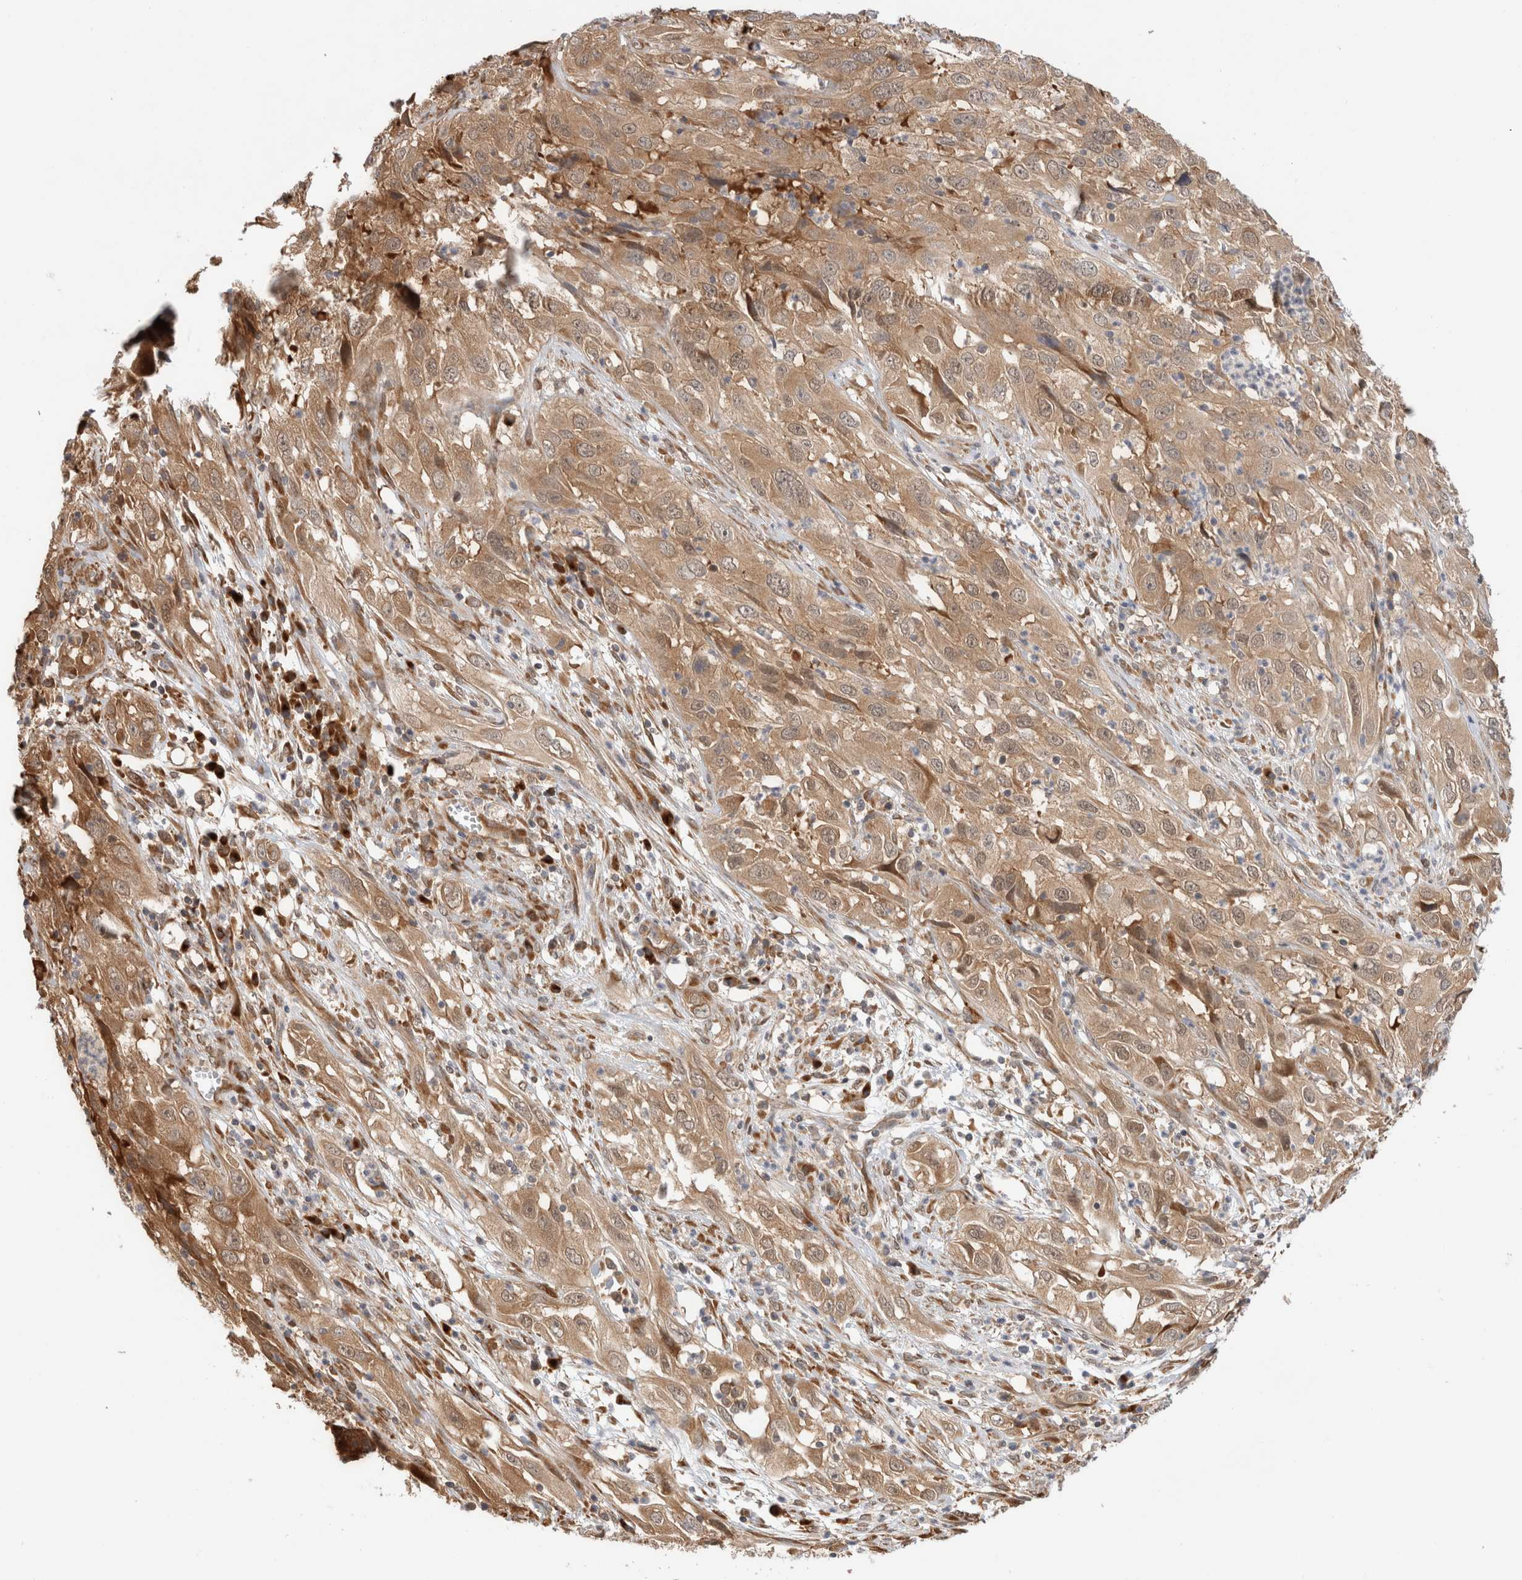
{"staining": {"intensity": "moderate", "quantity": ">75%", "location": "cytoplasmic/membranous"}, "tissue": "cervical cancer", "cell_type": "Tumor cells", "image_type": "cancer", "snomed": [{"axis": "morphology", "description": "Squamous cell carcinoma, NOS"}, {"axis": "topography", "description": "Cervix"}], "caption": "Moderate cytoplasmic/membranous expression is appreciated in about >75% of tumor cells in cervical cancer (squamous cell carcinoma). (Brightfield microscopy of DAB IHC at high magnification).", "gene": "ACTL9", "patient": {"sex": "female", "age": 32}}